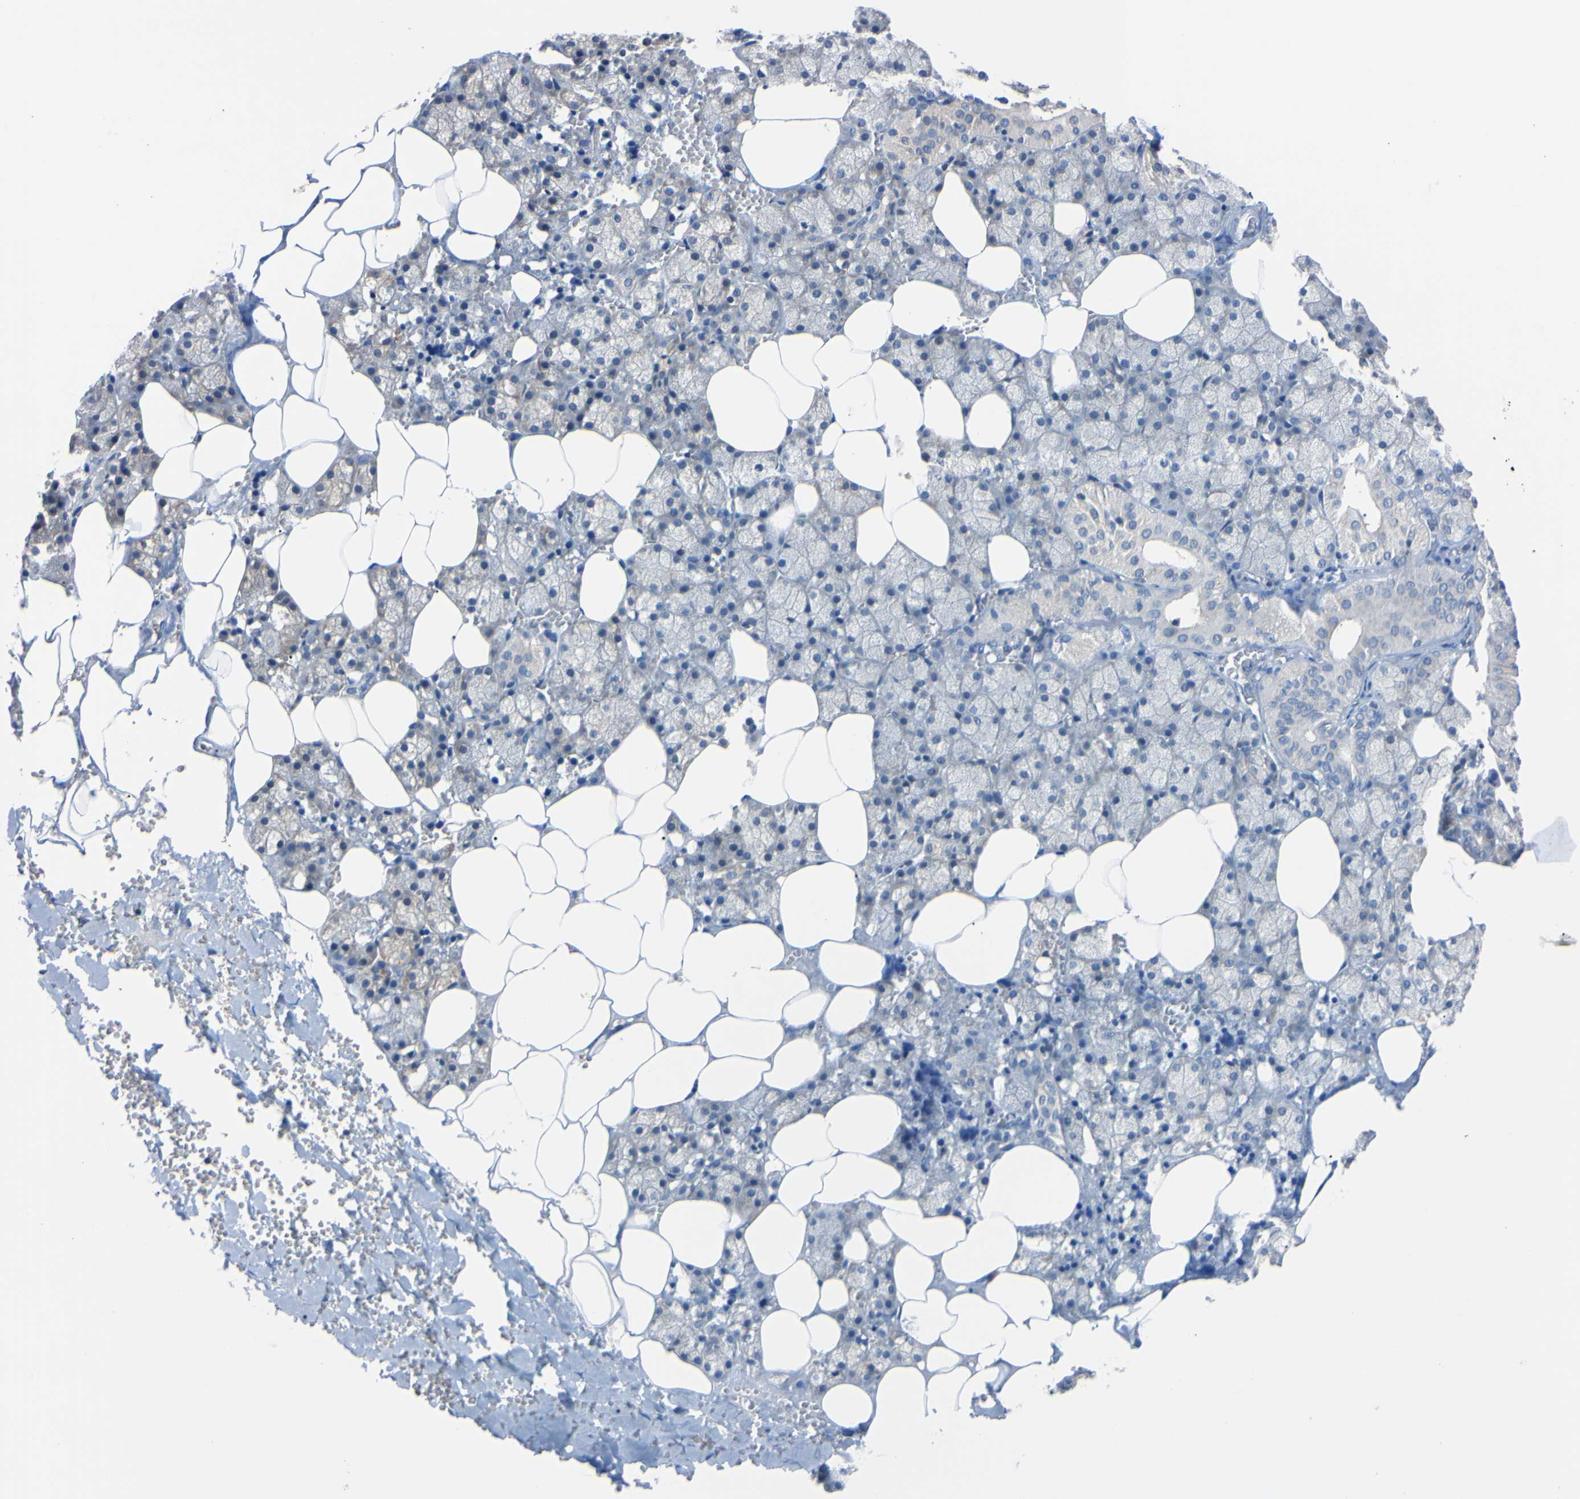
{"staining": {"intensity": "weak", "quantity": "25%-75%", "location": "cytoplasmic/membranous"}, "tissue": "salivary gland", "cell_type": "Glandular cells", "image_type": "normal", "snomed": [{"axis": "morphology", "description": "Normal tissue, NOS"}, {"axis": "topography", "description": "Salivary gland"}], "caption": "An immunohistochemistry (IHC) histopathology image of benign tissue is shown. Protein staining in brown labels weak cytoplasmic/membranous positivity in salivary gland within glandular cells.", "gene": "RARS1", "patient": {"sex": "male", "age": 62}}